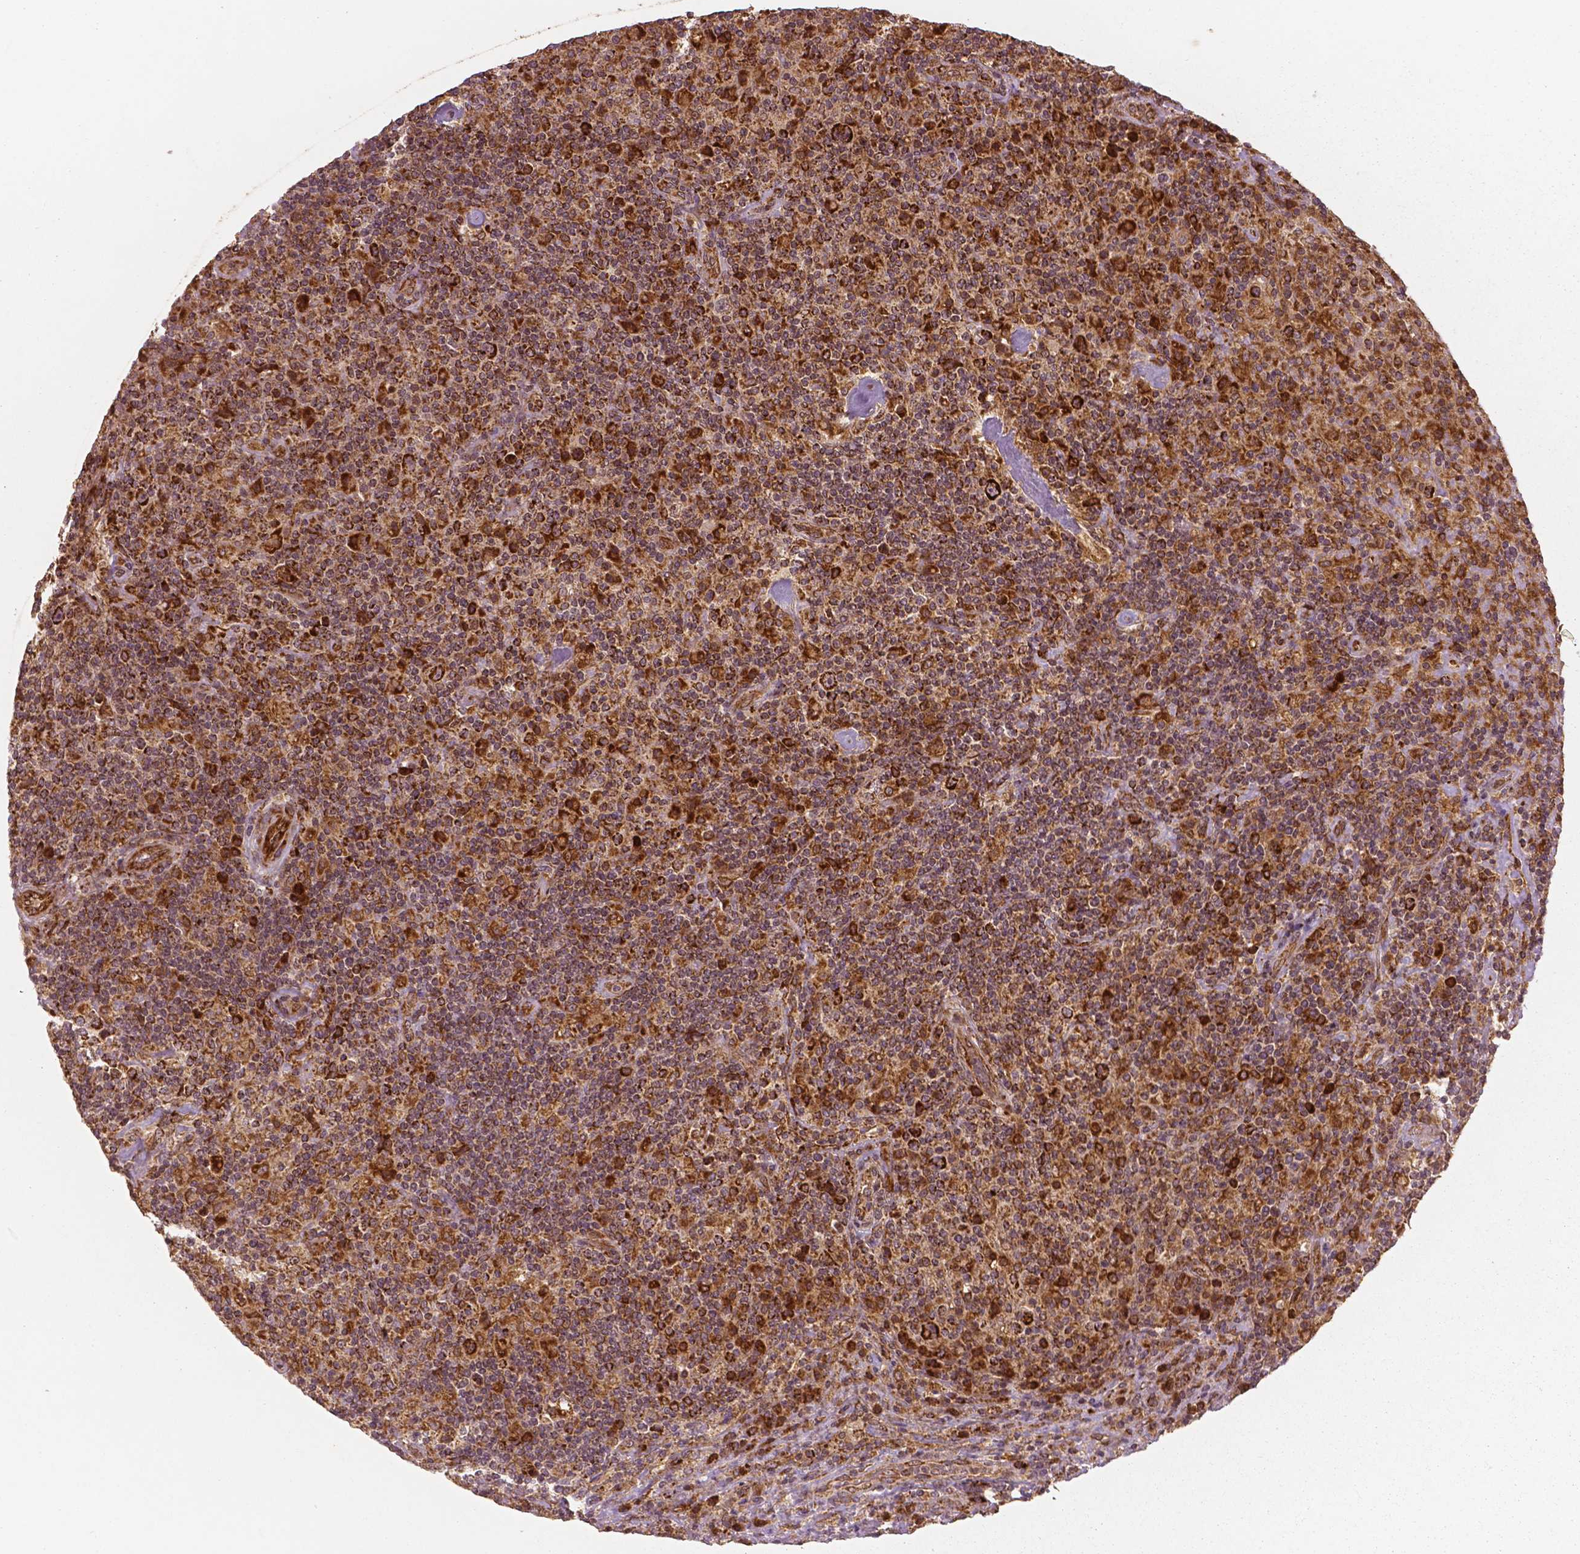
{"staining": {"intensity": "strong", "quantity": ">75%", "location": "cytoplasmic/membranous"}, "tissue": "lymphoma", "cell_type": "Tumor cells", "image_type": "cancer", "snomed": [{"axis": "morphology", "description": "Hodgkin's disease, NOS"}, {"axis": "topography", "description": "Lymph node"}], "caption": "Tumor cells exhibit strong cytoplasmic/membranous positivity in about >75% of cells in Hodgkin's disease.", "gene": "PGAM5", "patient": {"sex": "male", "age": 70}}